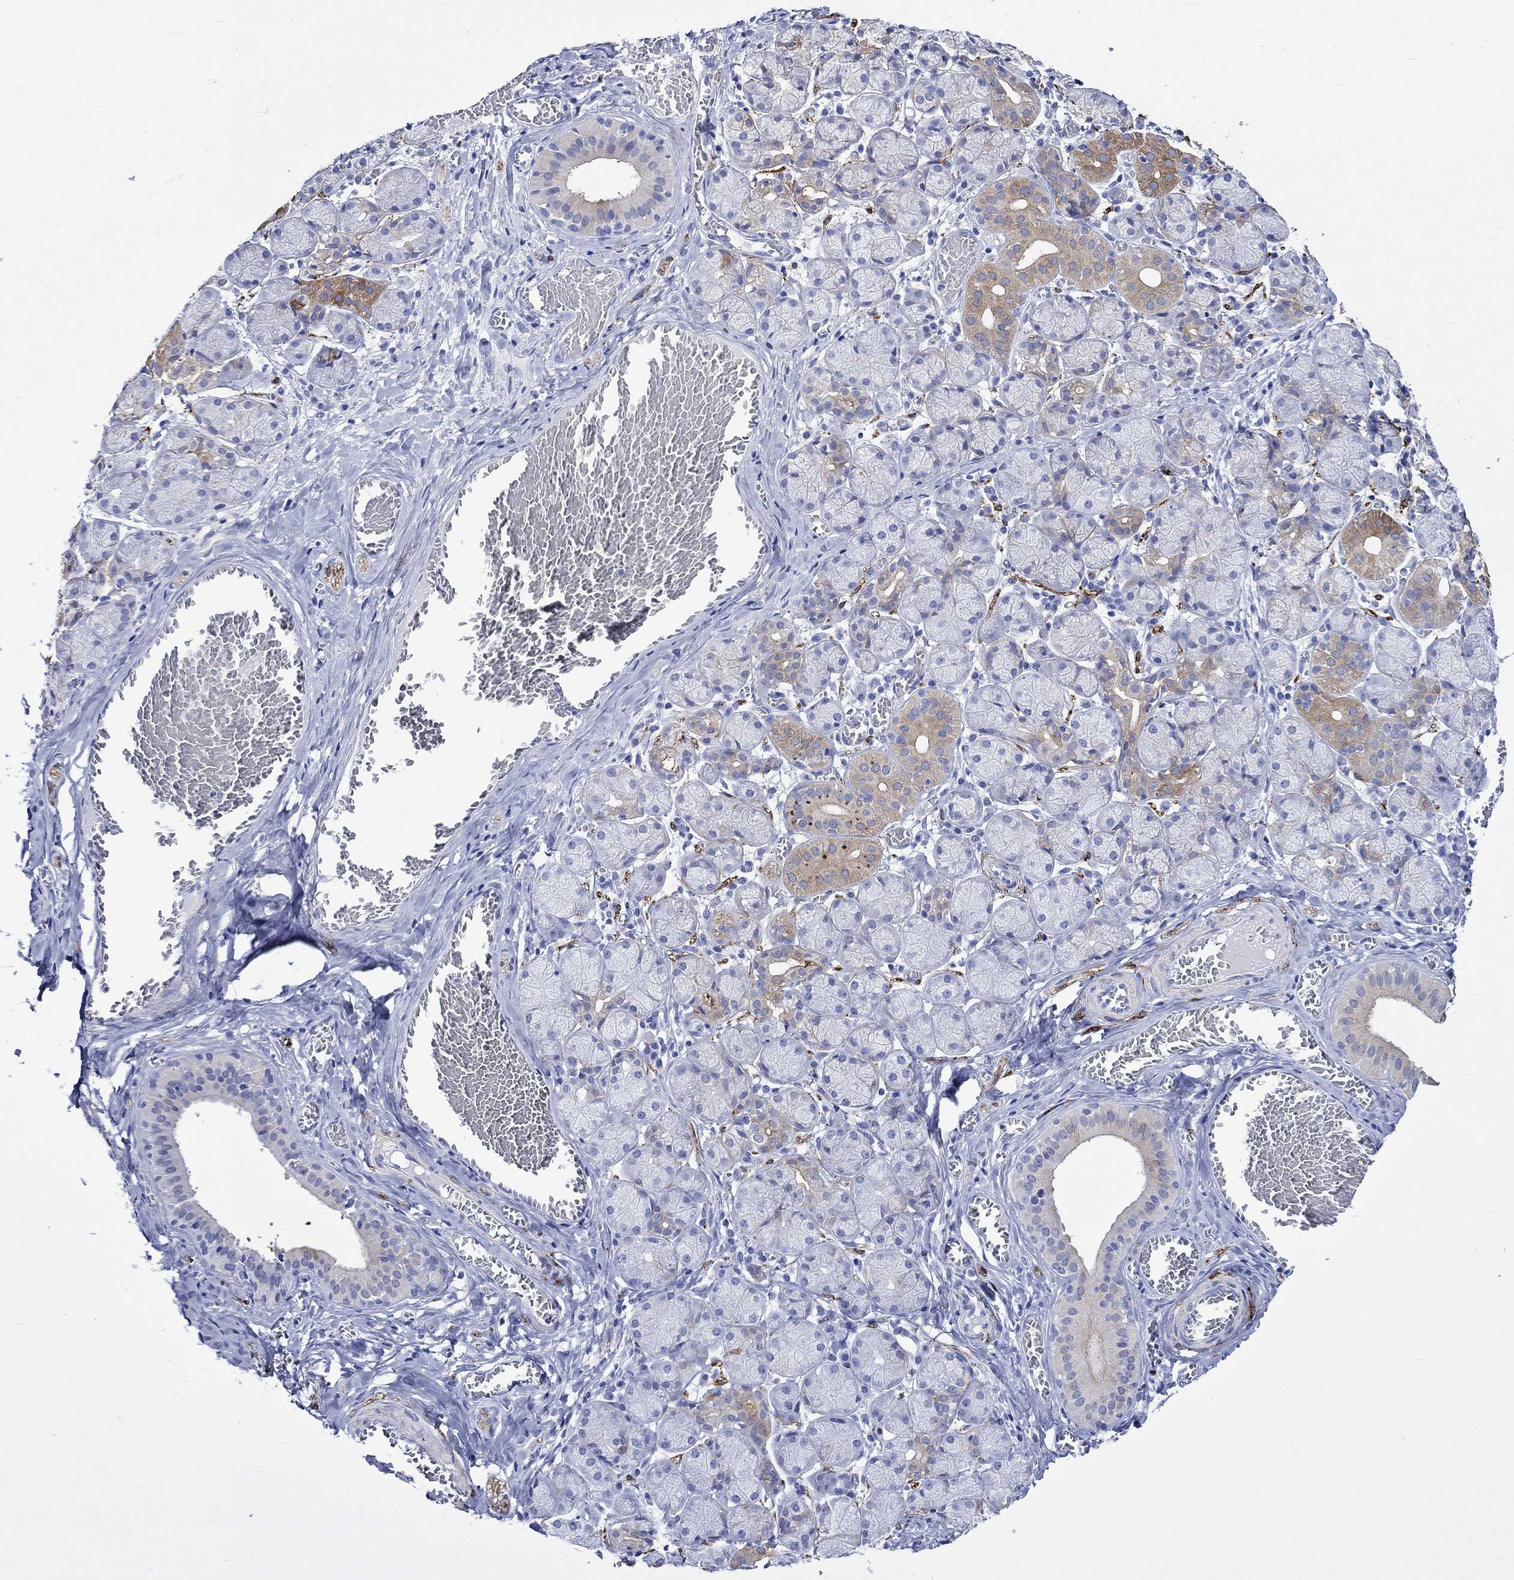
{"staining": {"intensity": "strong", "quantity": "<25%", "location": "cytoplasmic/membranous"}, "tissue": "salivary gland", "cell_type": "Glandular cells", "image_type": "normal", "snomed": [{"axis": "morphology", "description": "Normal tissue, NOS"}, {"axis": "topography", "description": "Salivary gland"}, {"axis": "topography", "description": "Peripheral nerve tissue"}], "caption": "Salivary gland stained with immunohistochemistry exhibits strong cytoplasmic/membranous positivity in approximately <25% of glandular cells. The protein is shown in brown color, while the nuclei are stained blue.", "gene": "CRYAB", "patient": {"sex": "female", "age": 24}}